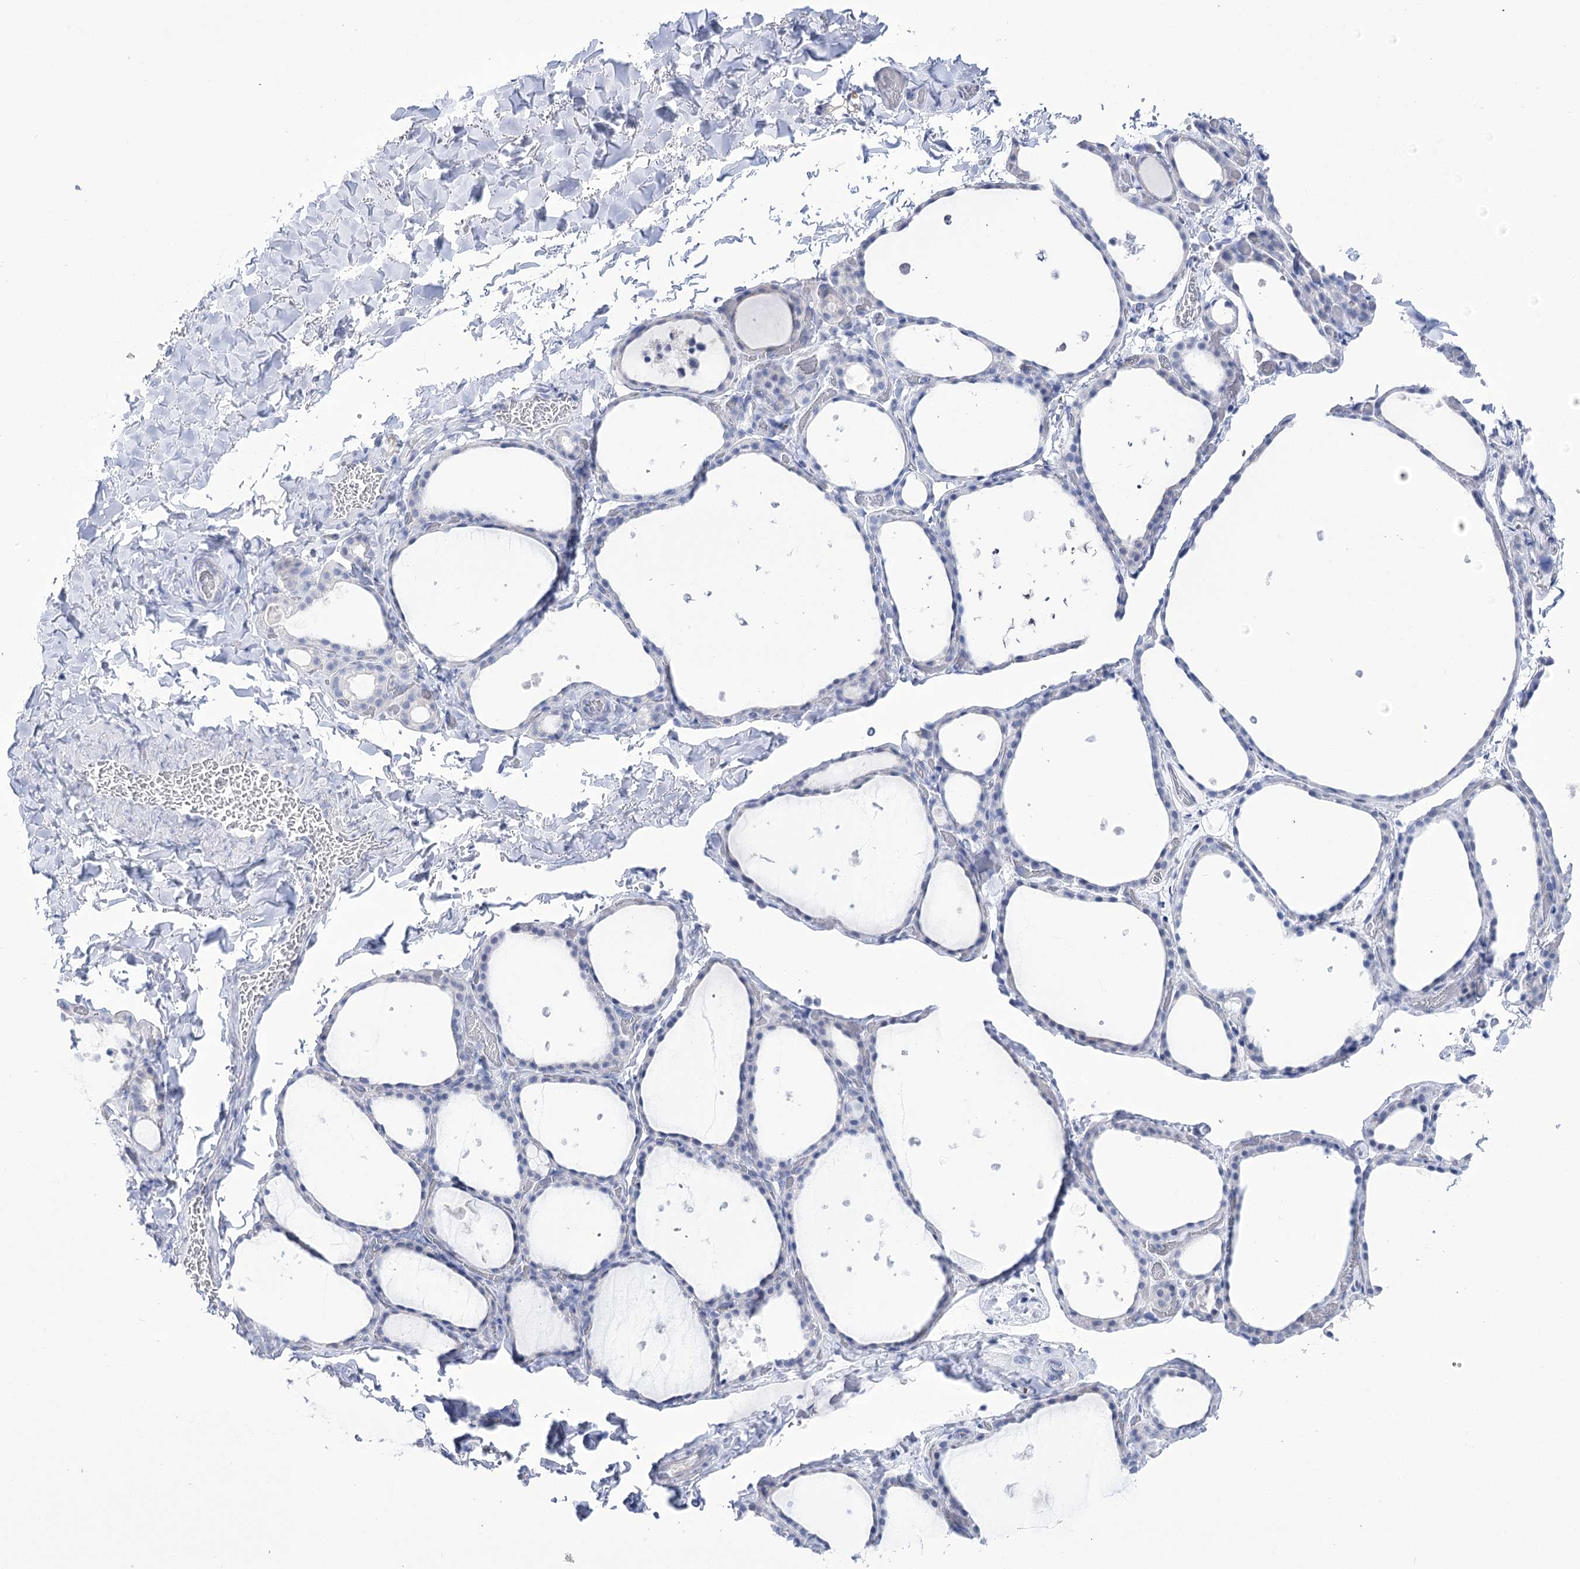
{"staining": {"intensity": "negative", "quantity": "none", "location": "none"}, "tissue": "thyroid gland", "cell_type": "Glandular cells", "image_type": "normal", "snomed": [{"axis": "morphology", "description": "Normal tissue, NOS"}, {"axis": "topography", "description": "Thyroid gland"}], "caption": "A high-resolution micrograph shows immunohistochemistry (IHC) staining of normal thyroid gland, which demonstrates no significant expression in glandular cells. (Immunohistochemistry, brightfield microscopy, high magnification).", "gene": "UBA6", "patient": {"sex": "female", "age": 44}}